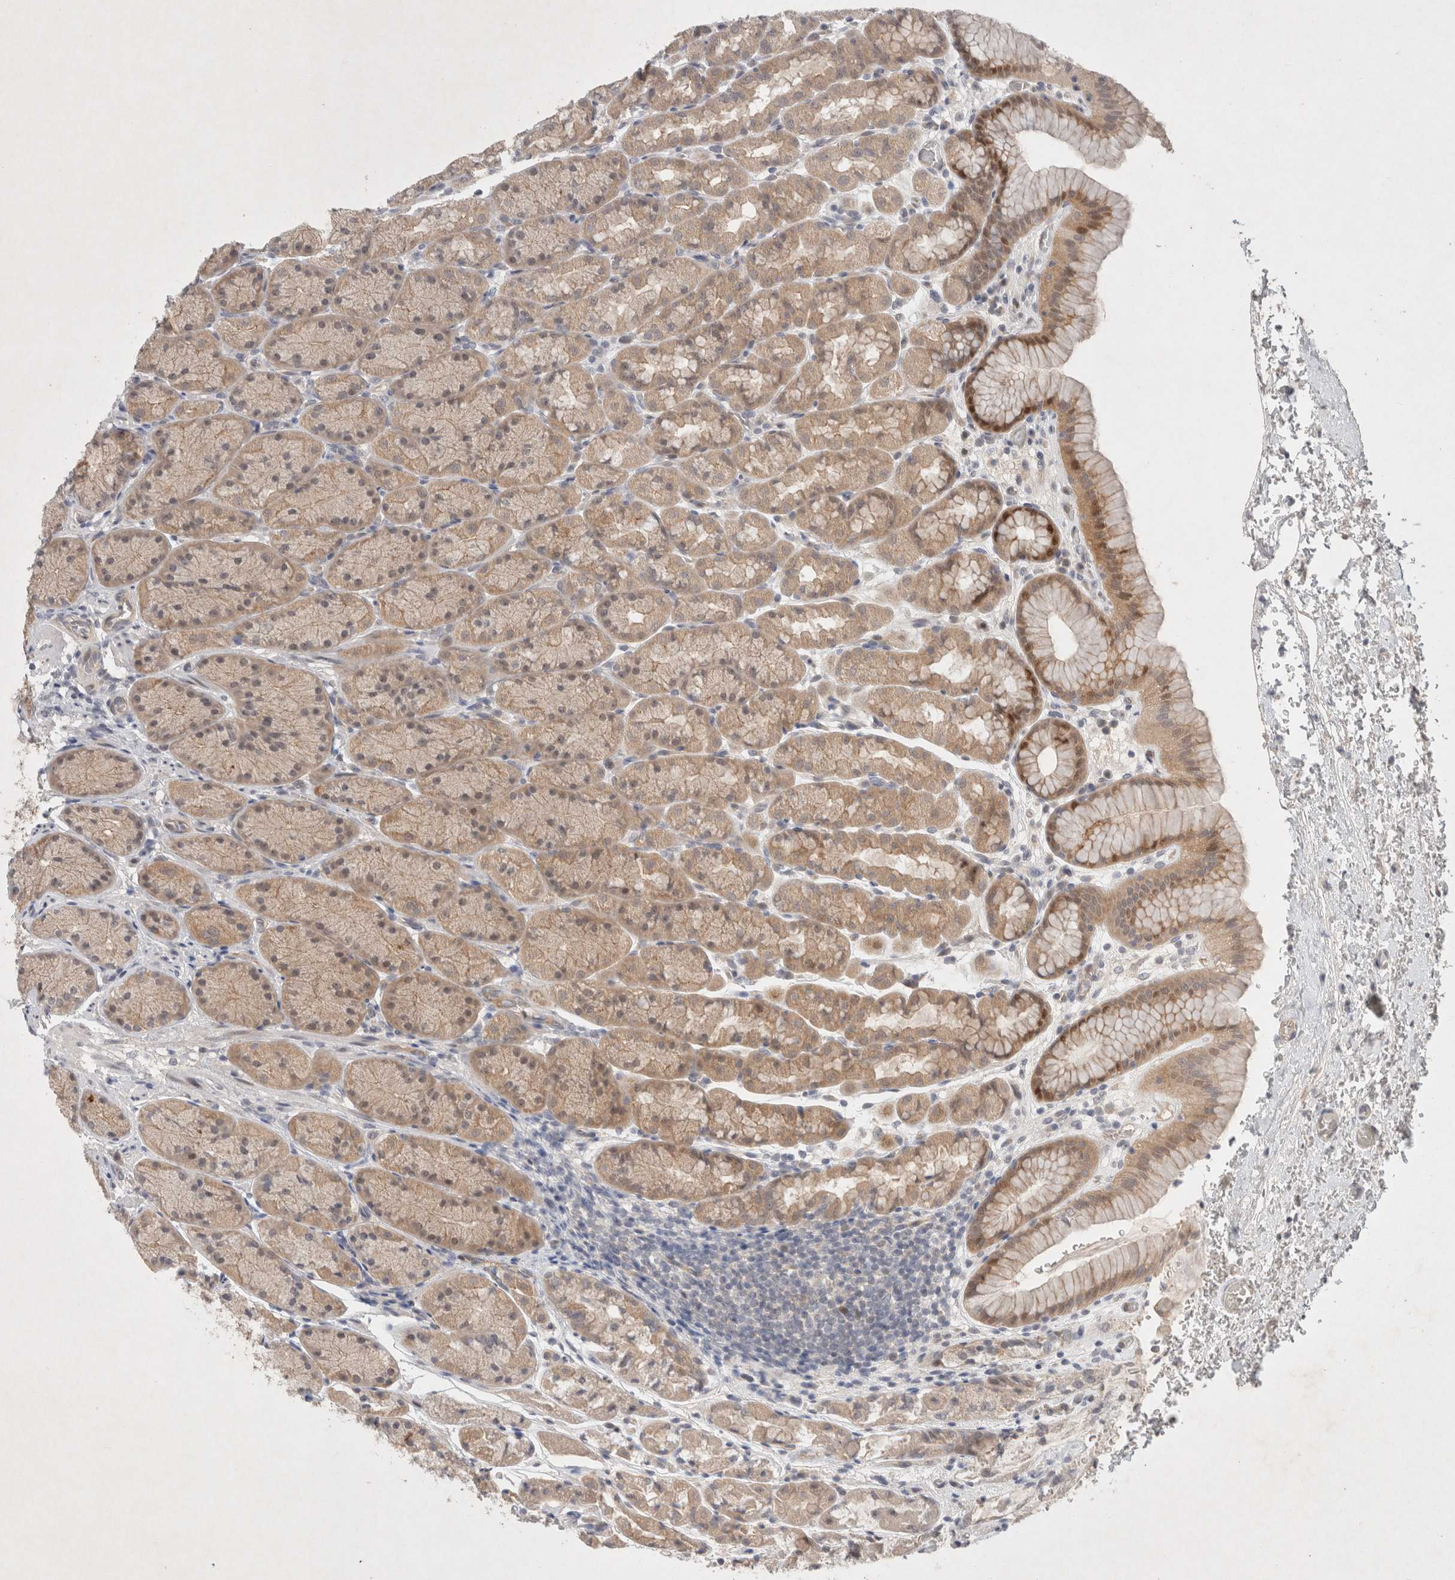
{"staining": {"intensity": "moderate", "quantity": ">75%", "location": "cytoplasmic/membranous"}, "tissue": "stomach", "cell_type": "Glandular cells", "image_type": "normal", "snomed": [{"axis": "morphology", "description": "Normal tissue, NOS"}, {"axis": "topography", "description": "Stomach"}], "caption": "DAB immunohistochemical staining of benign human stomach displays moderate cytoplasmic/membranous protein expression in about >75% of glandular cells. Using DAB (3,3'-diaminobenzidine) (brown) and hematoxylin (blue) stains, captured at high magnification using brightfield microscopy.", "gene": "RASAL2", "patient": {"sex": "male", "age": 42}}